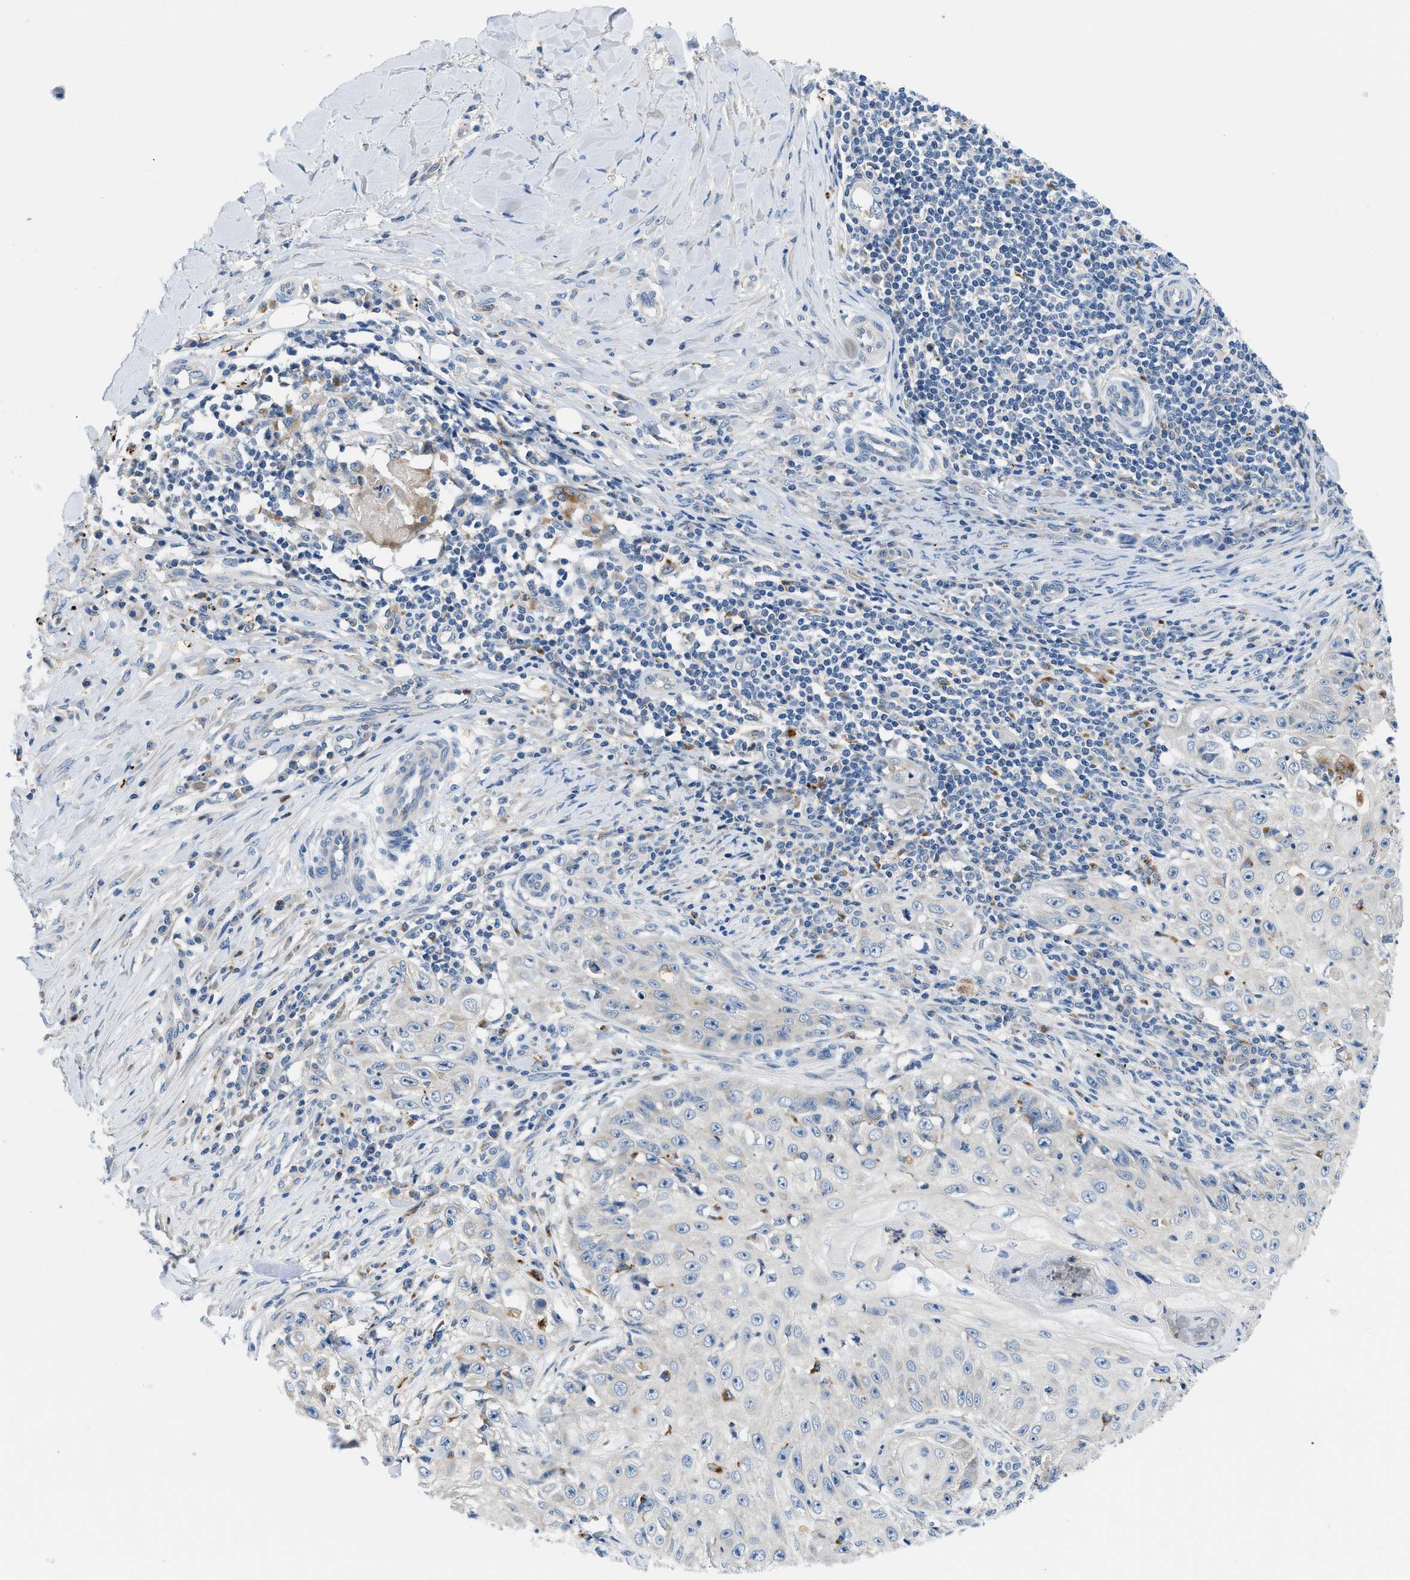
{"staining": {"intensity": "negative", "quantity": "none", "location": "none"}, "tissue": "skin cancer", "cell_type": "Tumor cells", "image_type": "cancer", "snomed": [{"axis": "morphology", "description": "Squamous cell carcinoma, NOS"}, {"axis": "topography", "description": "Skin"}], "caption": "A high-resolution photomicrograph shows immunohistochemistry staining of skin cancer, which exhibits no significant expression in tumor cells. Brightfield microscopy of immunohistochemistry stained with DAB (brown) and hematoxylin (blue), captured at high magnification.", "gene": "ADGRE3", "patient": {"sex": "male", "age": 86}}